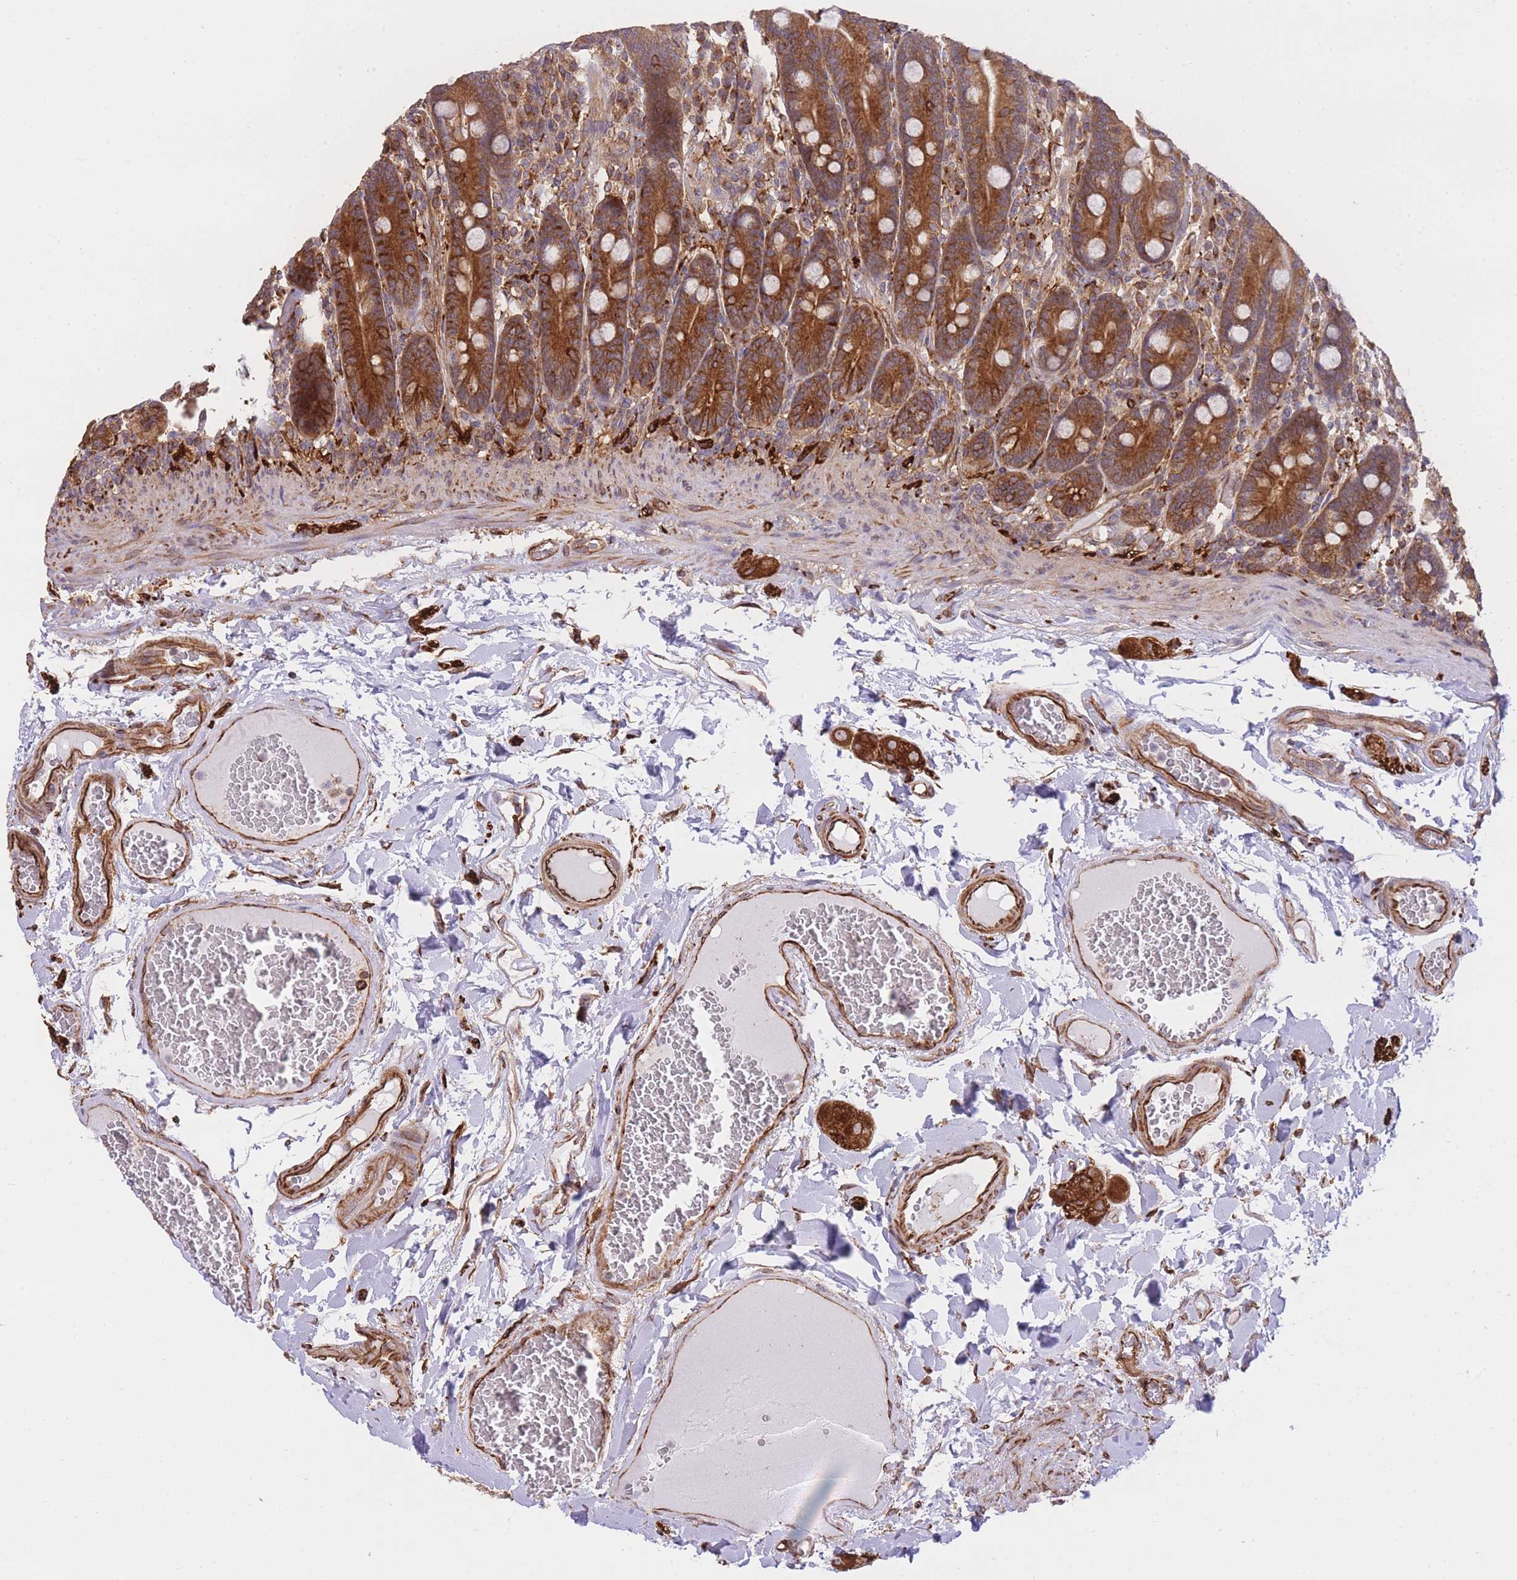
{"staining": {"intensity": "strong", "quantity": ">75%", "location": "cytoplasmic/membranous"}, "tissue": "duodenum", "cell_type": "Glandular cells", "image_type": "normal", "snomed": [{"axis": "morphology", "description": "Normal tissue, NOS"}, {"axis": "topography", "description": "Duodenum"}], "caption": "Protein analysis of benign duodenum reveals strong cytoplasmic/membranous staining in about >75% of glandular cells. Nuclei are stained in blue.", "gene": "EXOSC8", "patient": {"sex": "female", "age": 62}}